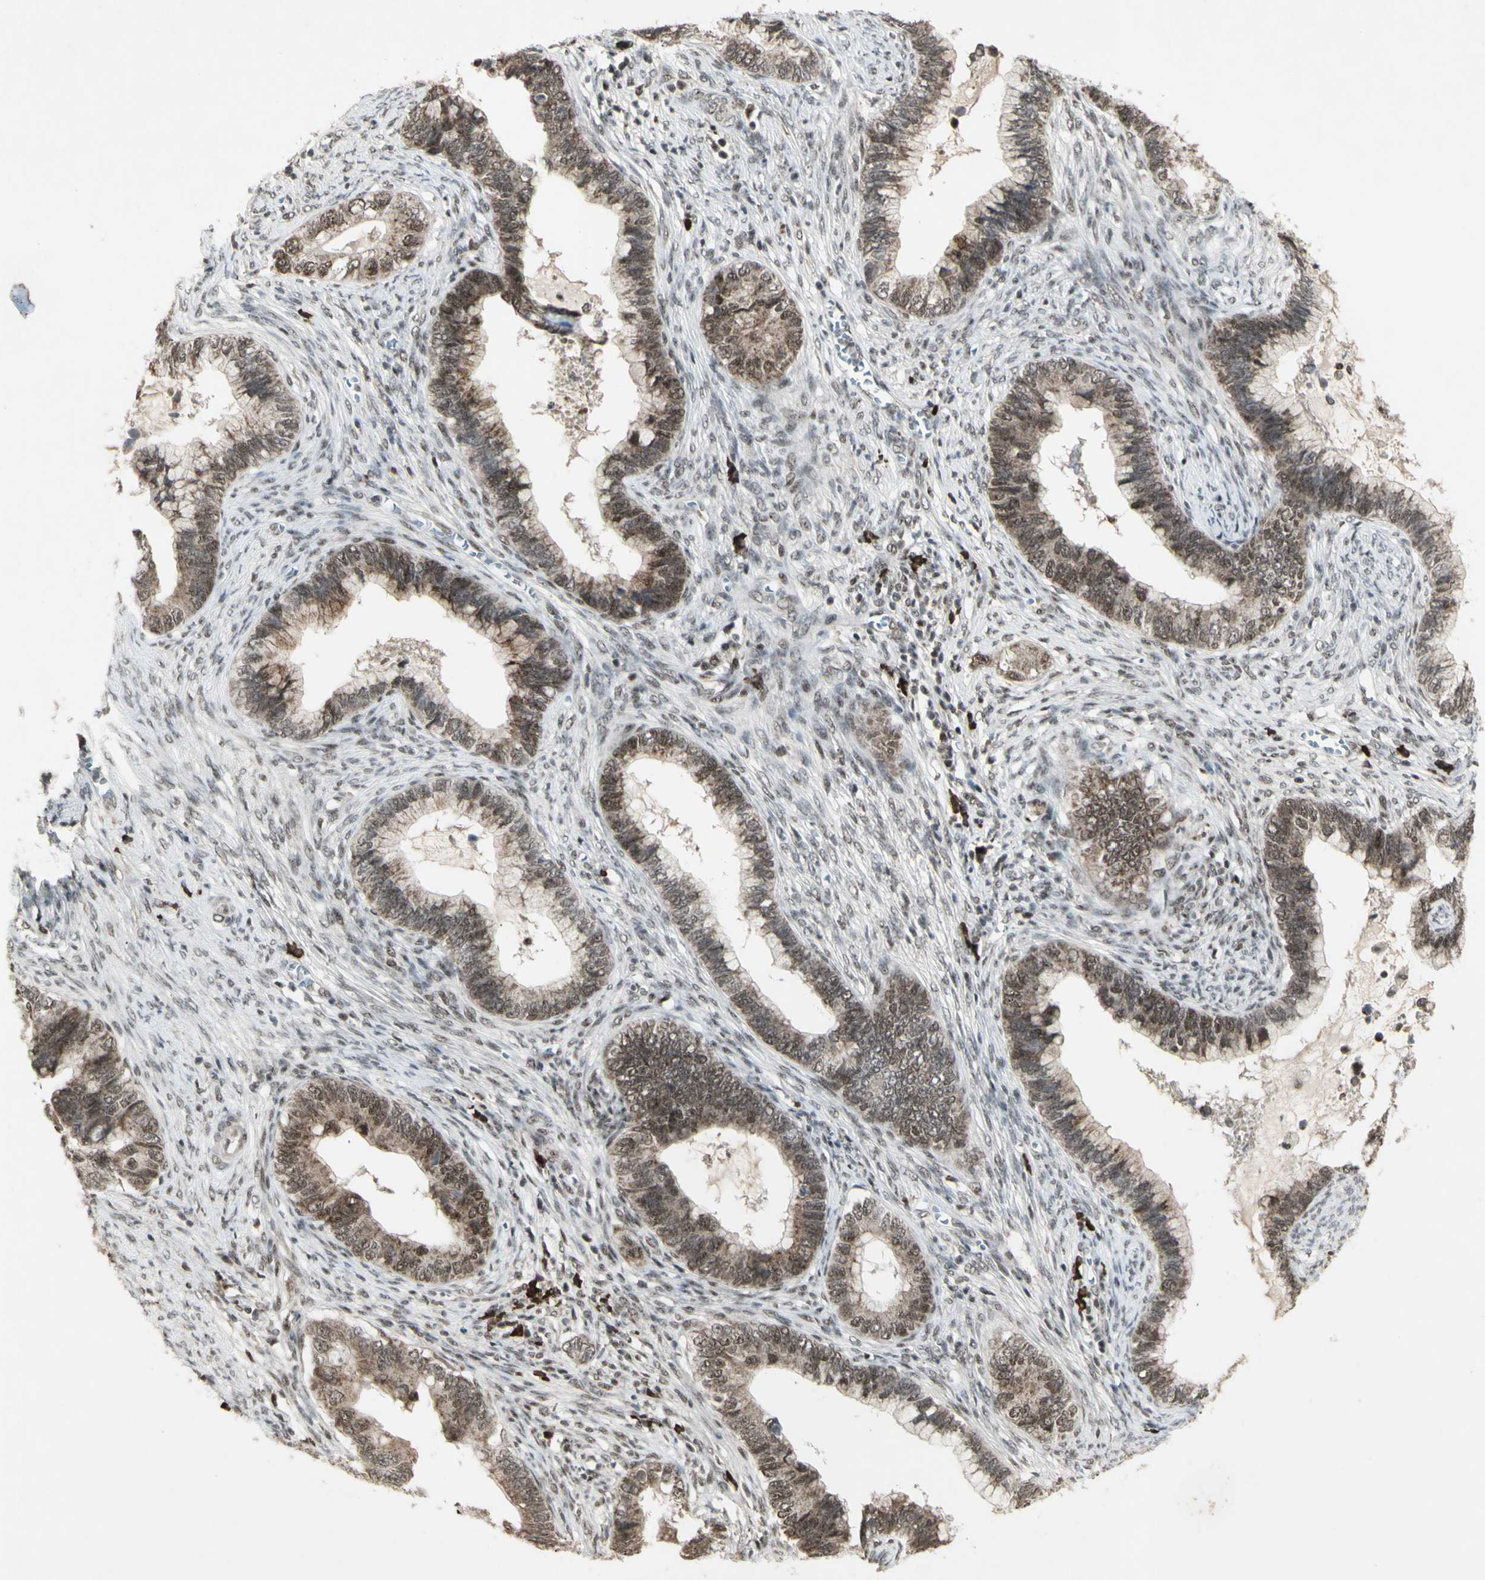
{"staining": {"intensity": "moderate", "quantity": "25%-75%", "location": "cytoplasmic/membranous,nuclear"}, "tissue": "cervical cancer", "cell_type": "Tumor cells", "image_type": "cancer", "snomed": [{"axis": "morphology", "description": "Adenocarcinoma, NOS"}, {"axis": "topography", "description": "Cervix"}], "caption": "Immunohistochemical staining of cervical cancer demonstrates moderate cytoplasmic/membranous and nuclear protein staining in approximately 25%-75% of tumor cells. (DAB (3,3'-diaminobenzidine) = brown stain, brightfield microscopy at high magnification).", "gene": "CCNT1", "patient": {"sex": "female", "age": 44}}